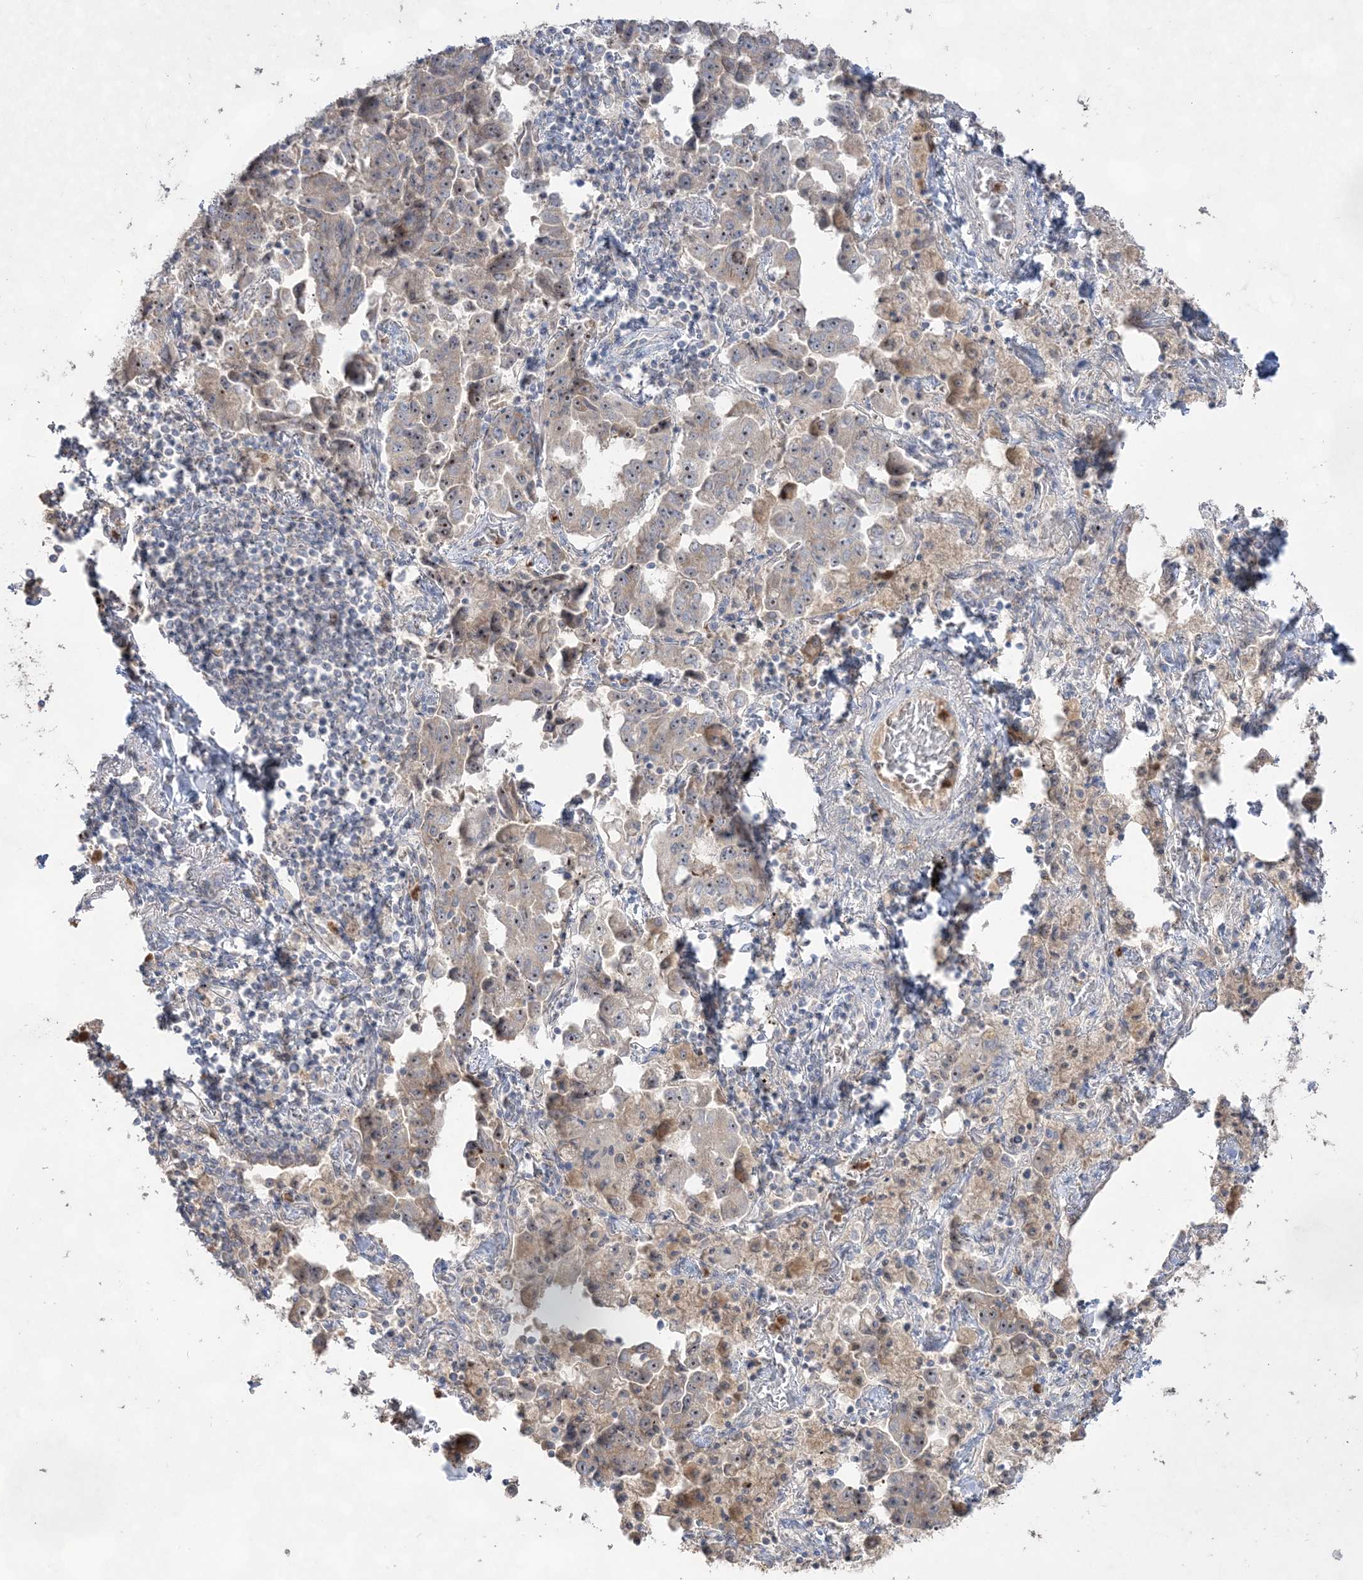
{"staining": {"intensity": "weak", "quantity": "<25%", "location": "nuclear"}, "tissue": "lung cancer", "cell_type": "Tumor cells", "image_type": "cancer", "snomed": [{"axis": "morphology", "description": "Adenocarcinoma, NOS"}, {"axis": "topography", "description": "Lung"}], "caption": "Immunohistochemistry (IHC) of lung cancer reveals no staining in tumor cells.", "gene": "NOP16", "patient": {"sex": "female", "age": 51}}